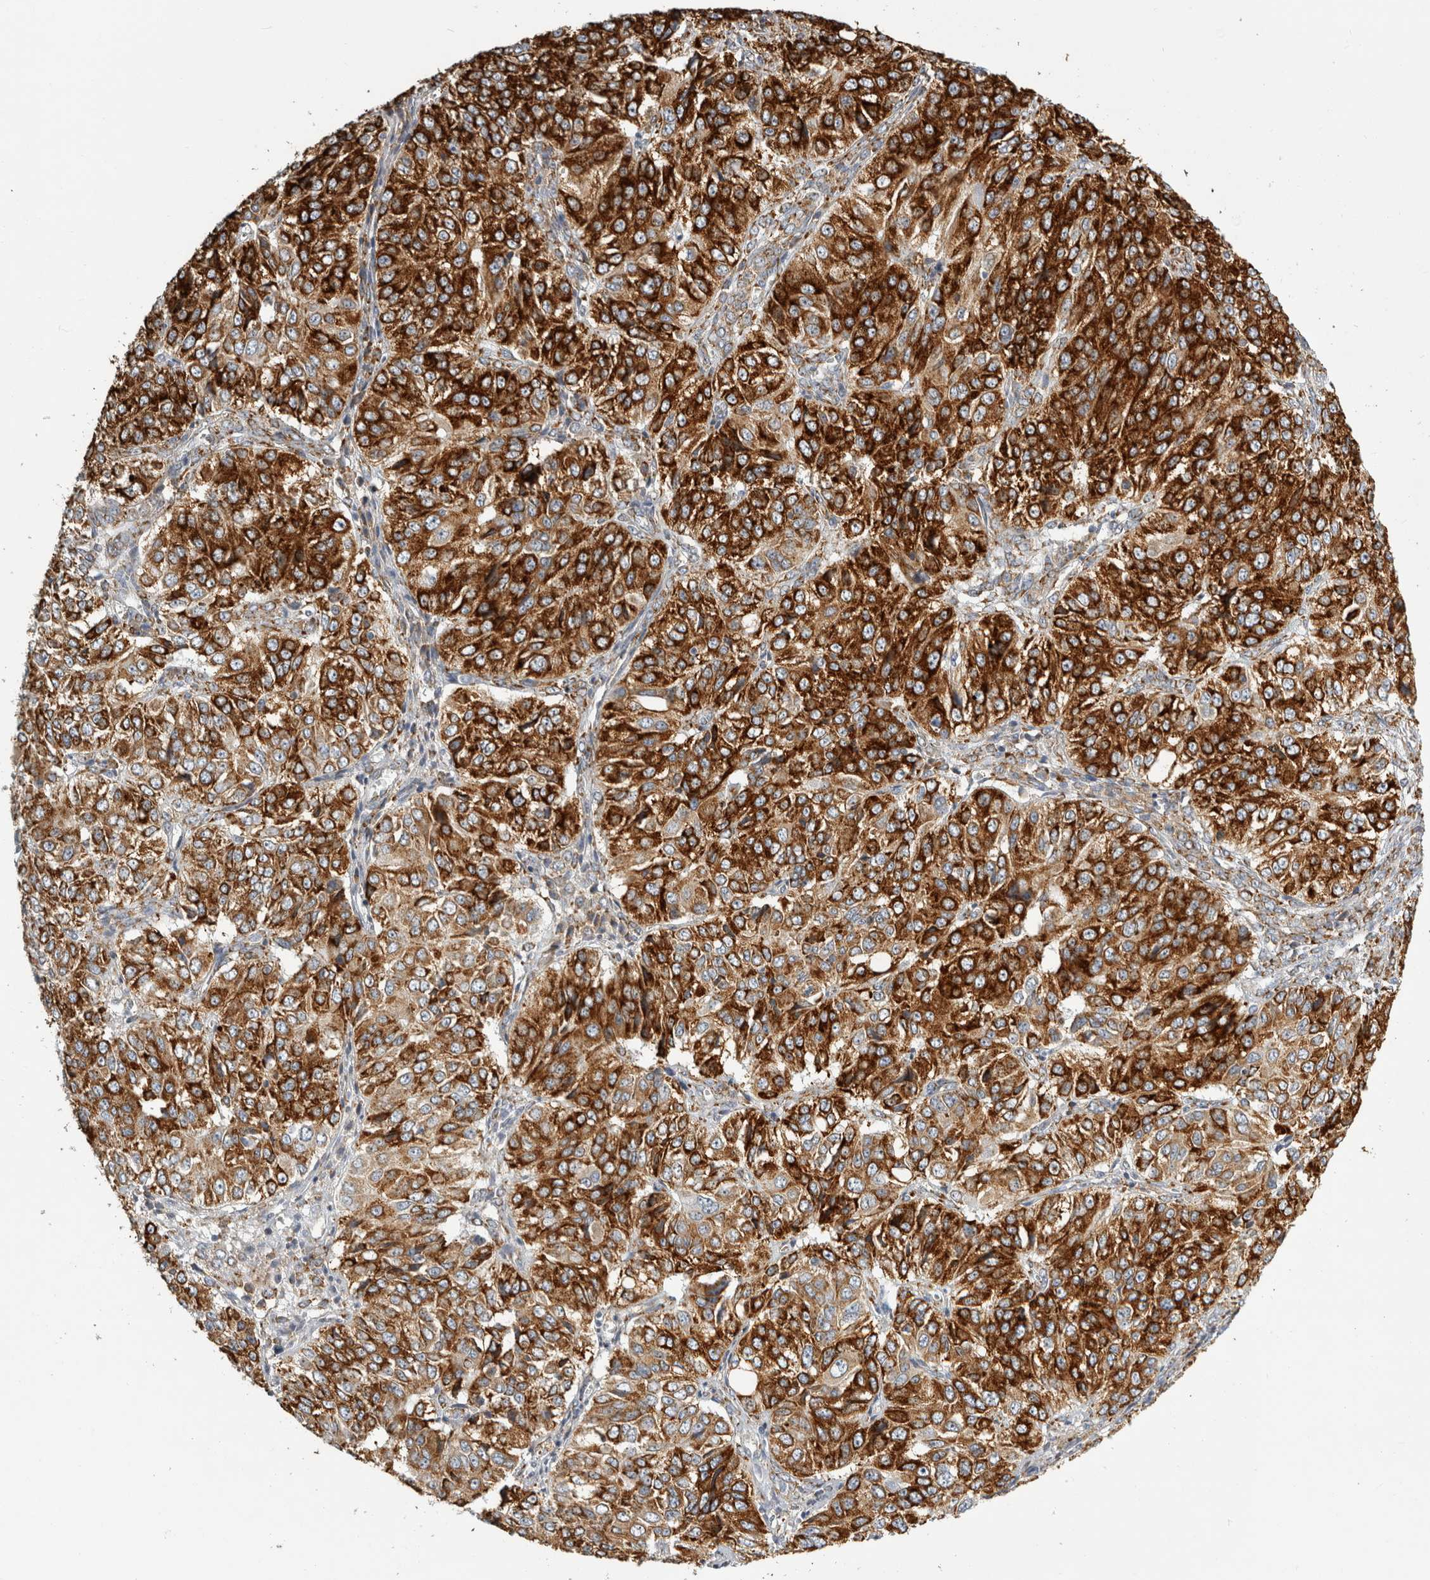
{"staining": {"intensity": "strong", "quantity": ">75%", "location": "cytoplasmic/membranous"}, "tissue": "ovarian cancer", "cell_type": "Tumor cells", "image_type": "cancer", "snomed": [{"axis": "morphology", "description": "Carcinoma, endometroid"}, {"axis": "topography", "description": "Ovary"}], "caption": "Tumor cells demonstrate high levels of strong cytoplasmic/membranous expression in approximately >75% of cells in human endometroid carcinoma (ovarian).", "gene": "OSTN", "patient": {"sex": "female", "age": 51}}